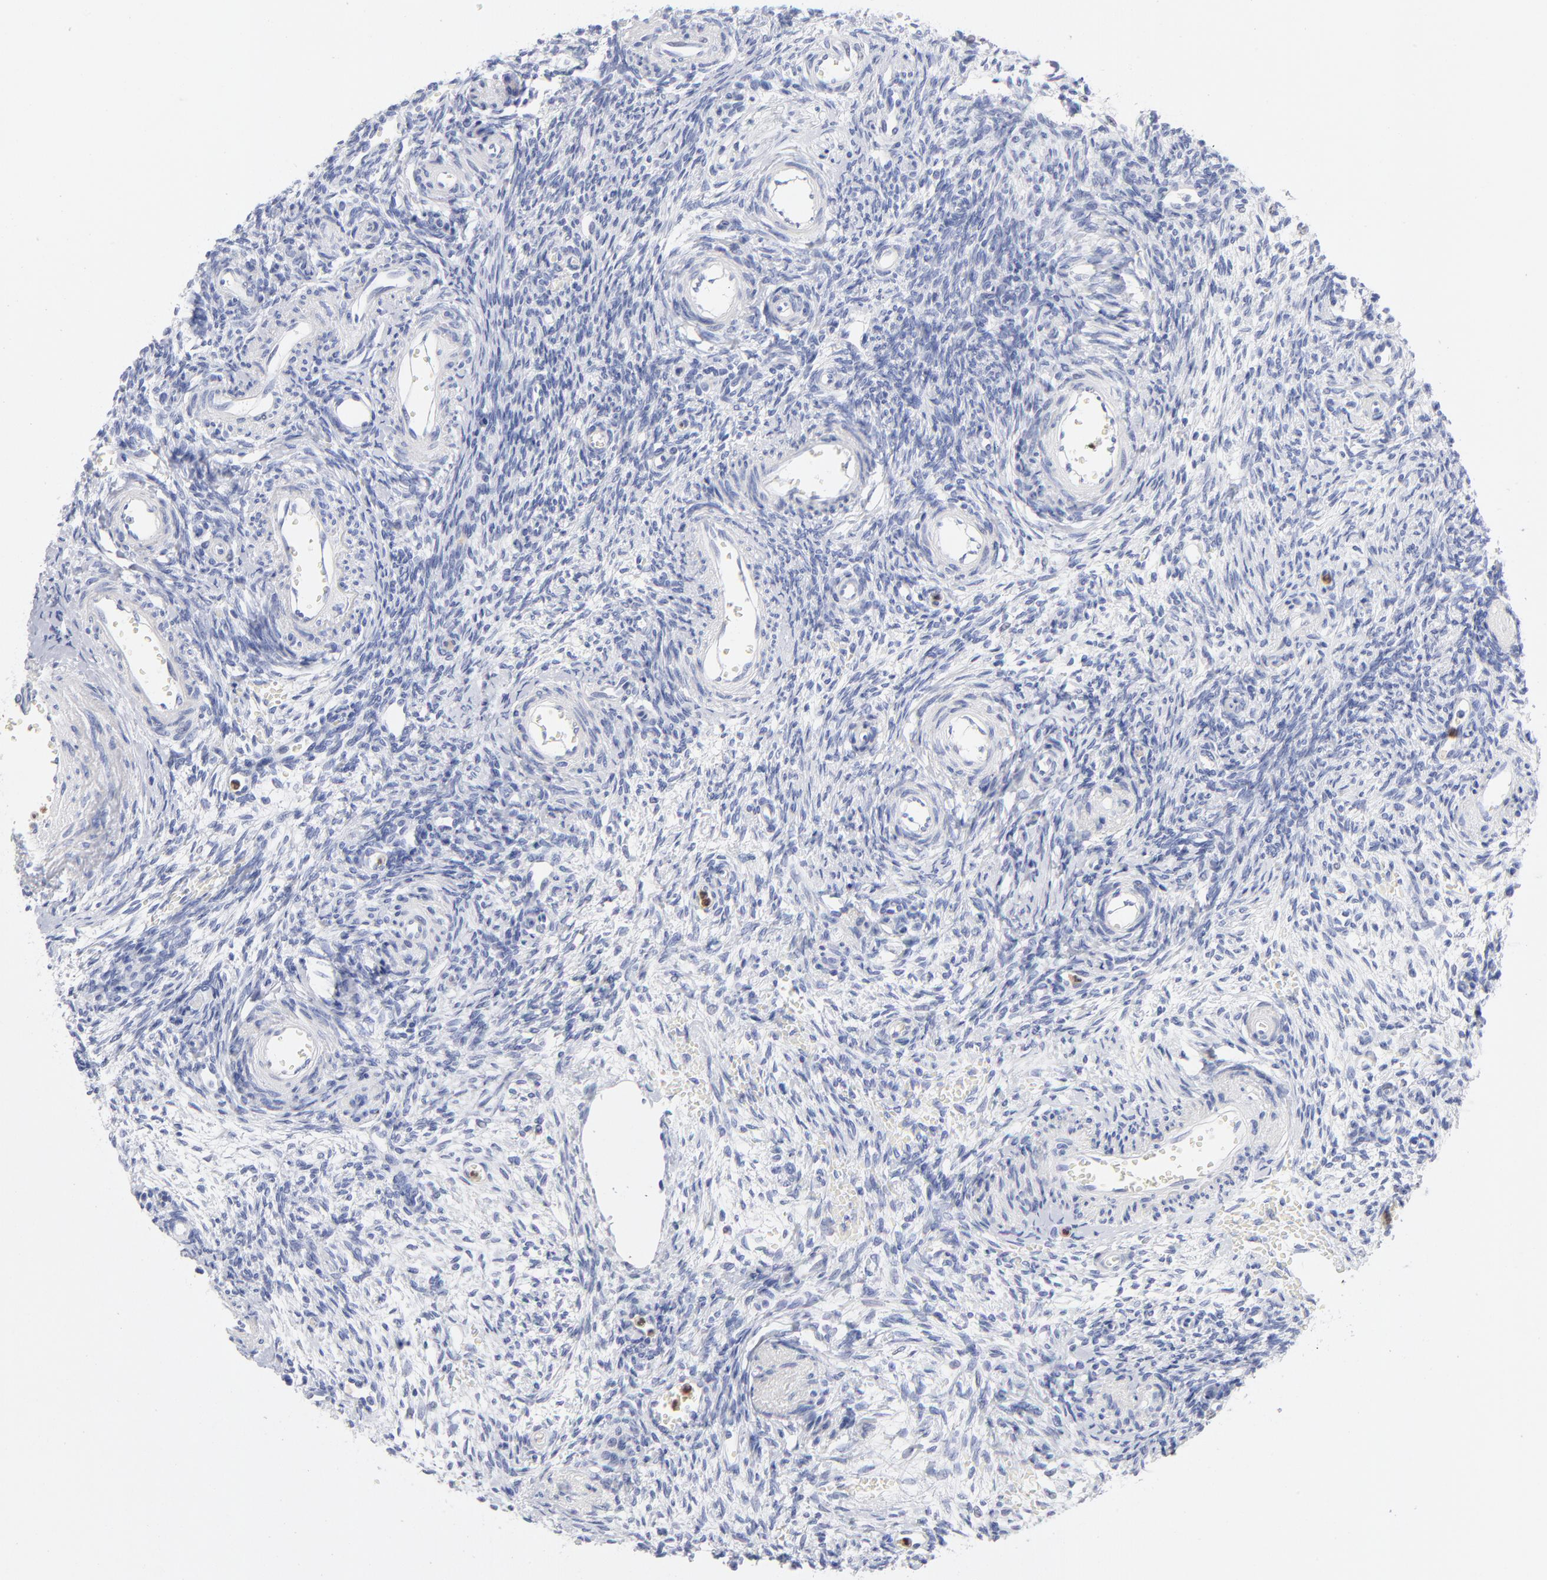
{"staining": {"intensity": "negative", "quantity": "none", "location": "none"}, "tissue": "ovary", "cell_type": "Follicle cells", "image_type": "normal", "snomed": [{"axis": "morphology", "description": "Normal tissue, NOS"}, {"axis": "topography", "description": "Ovary"}], "caption": "This is a histopathology image of IHC staining of unremarkable ovary, which shows no expression in follicle cells.", "gene": "ARG1", "patient": {"sex": "female", "age": 39}}